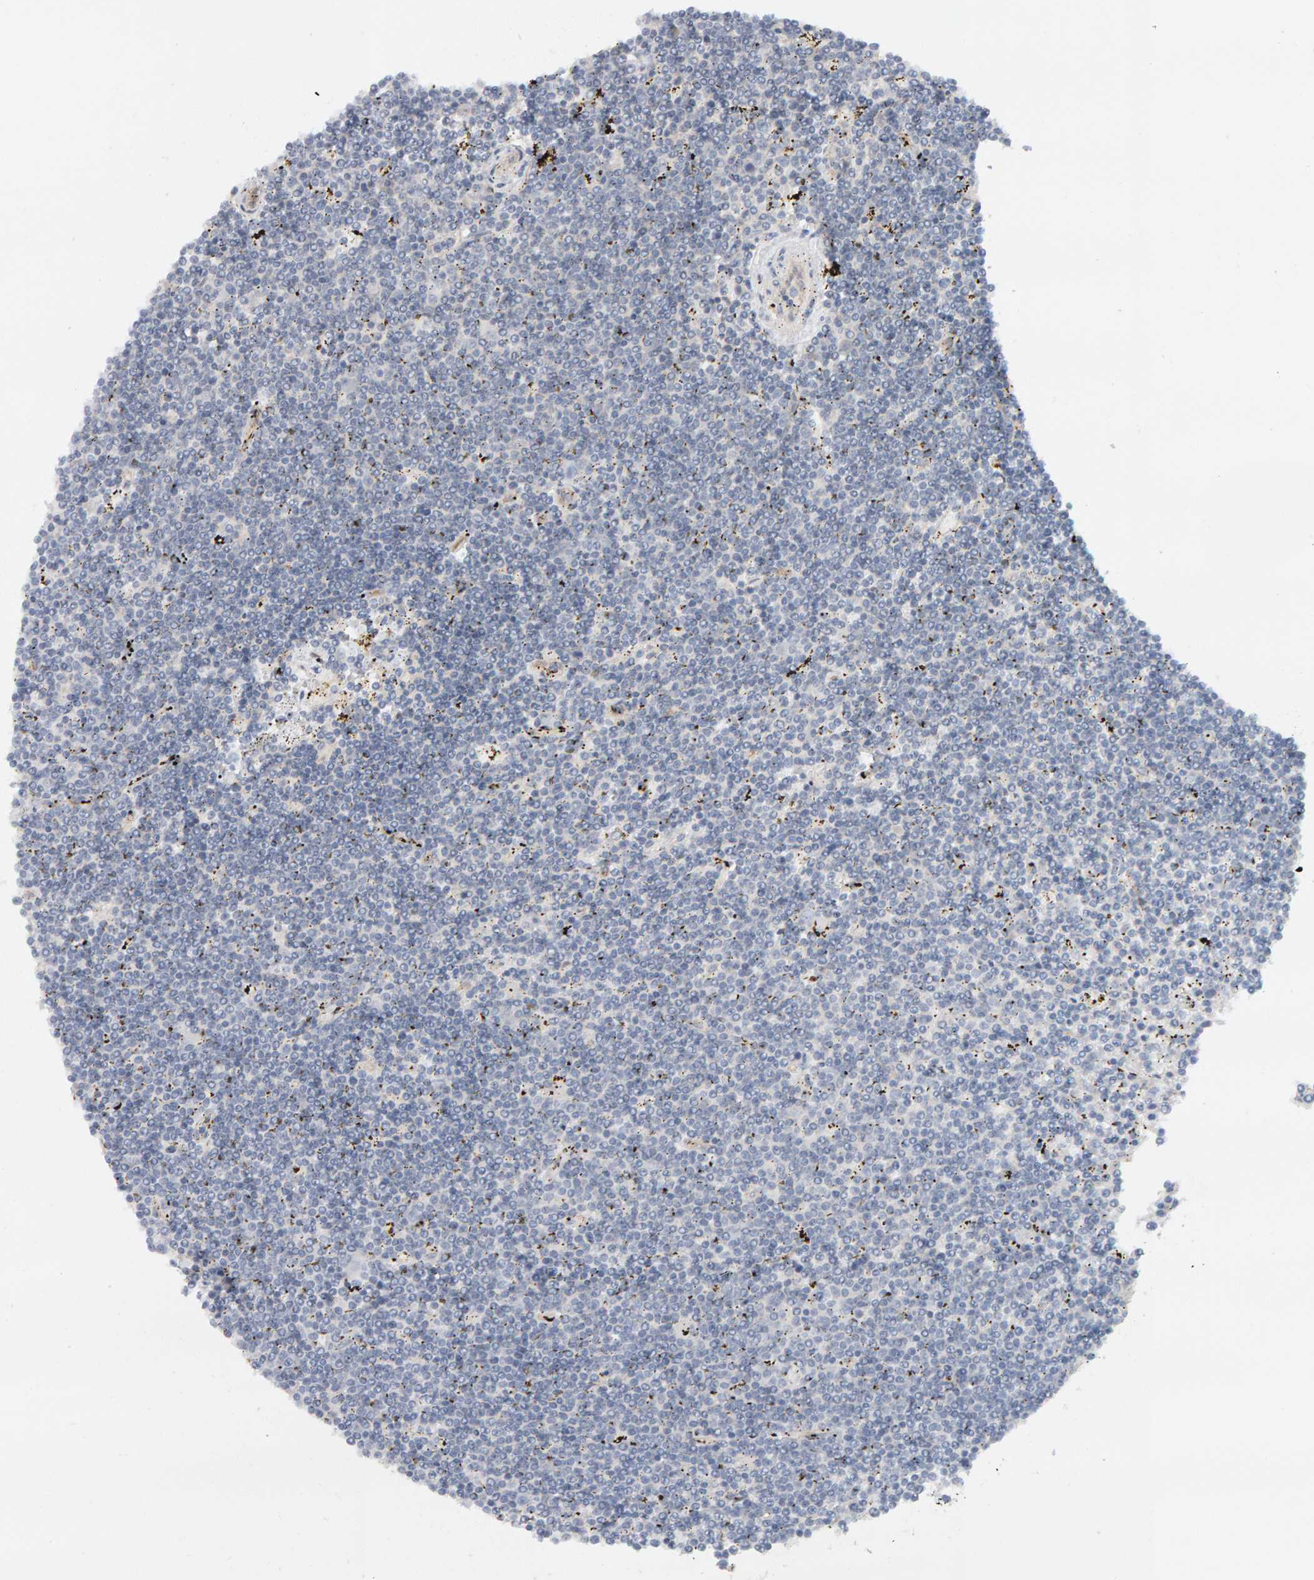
{"staining": {"intensity": "negative", "quantity": "none", "location": "none"}, "tissue": "lymphoma", "cell_type": "Tumor cells", "image_type": "cancer", "snomed": [{"axis": "morphology", "description": "Malignant lymphoma, non-Hodgkin's type, Low grade"}, {"axis": "topography", "description": "Spleen"}], "caption": "Tumor cells are negative for brown protein staining in low-grade malignant lymphoma, non-Hodgkin's type.", "gene": "PPP1R16A", "patient": {"sex": "male", "age": 76}}